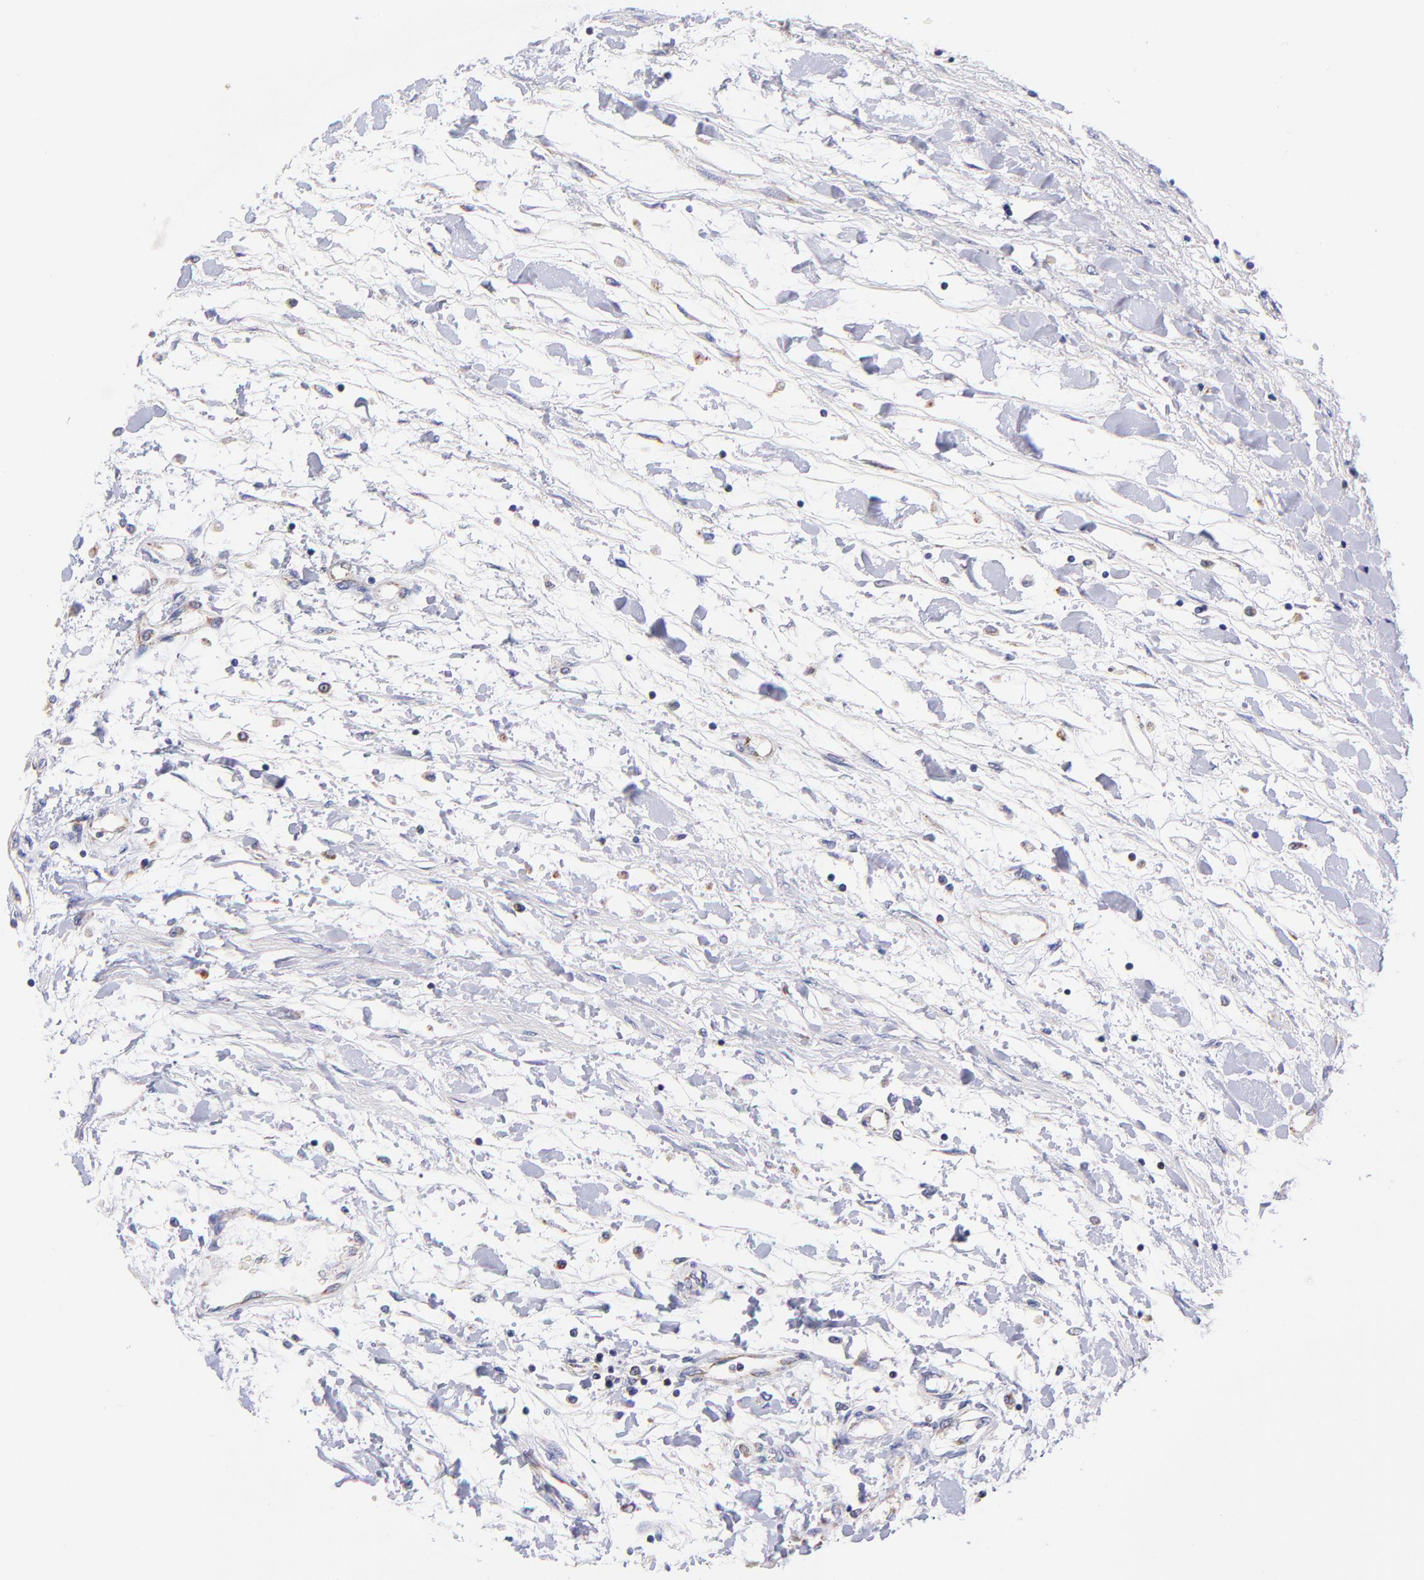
{"staining": {"intensity": "negative", "quantity": "none", "location": "none"}, "tissue": "renal cancer", "cell_type": "Tumor cells", "image_type": "cancer", "snomed": [{"axis": "morphology", "description": "Adenocarcinoma, NOS"}, {"axis": "topography", "description": "Kidney"}], "caption": "IHC of renal cancer (adenocarcinoma) exhibits no staining in tumor cells.", "gene": "NDUFB7", "patient": {"sex": "male", "age": 57}}